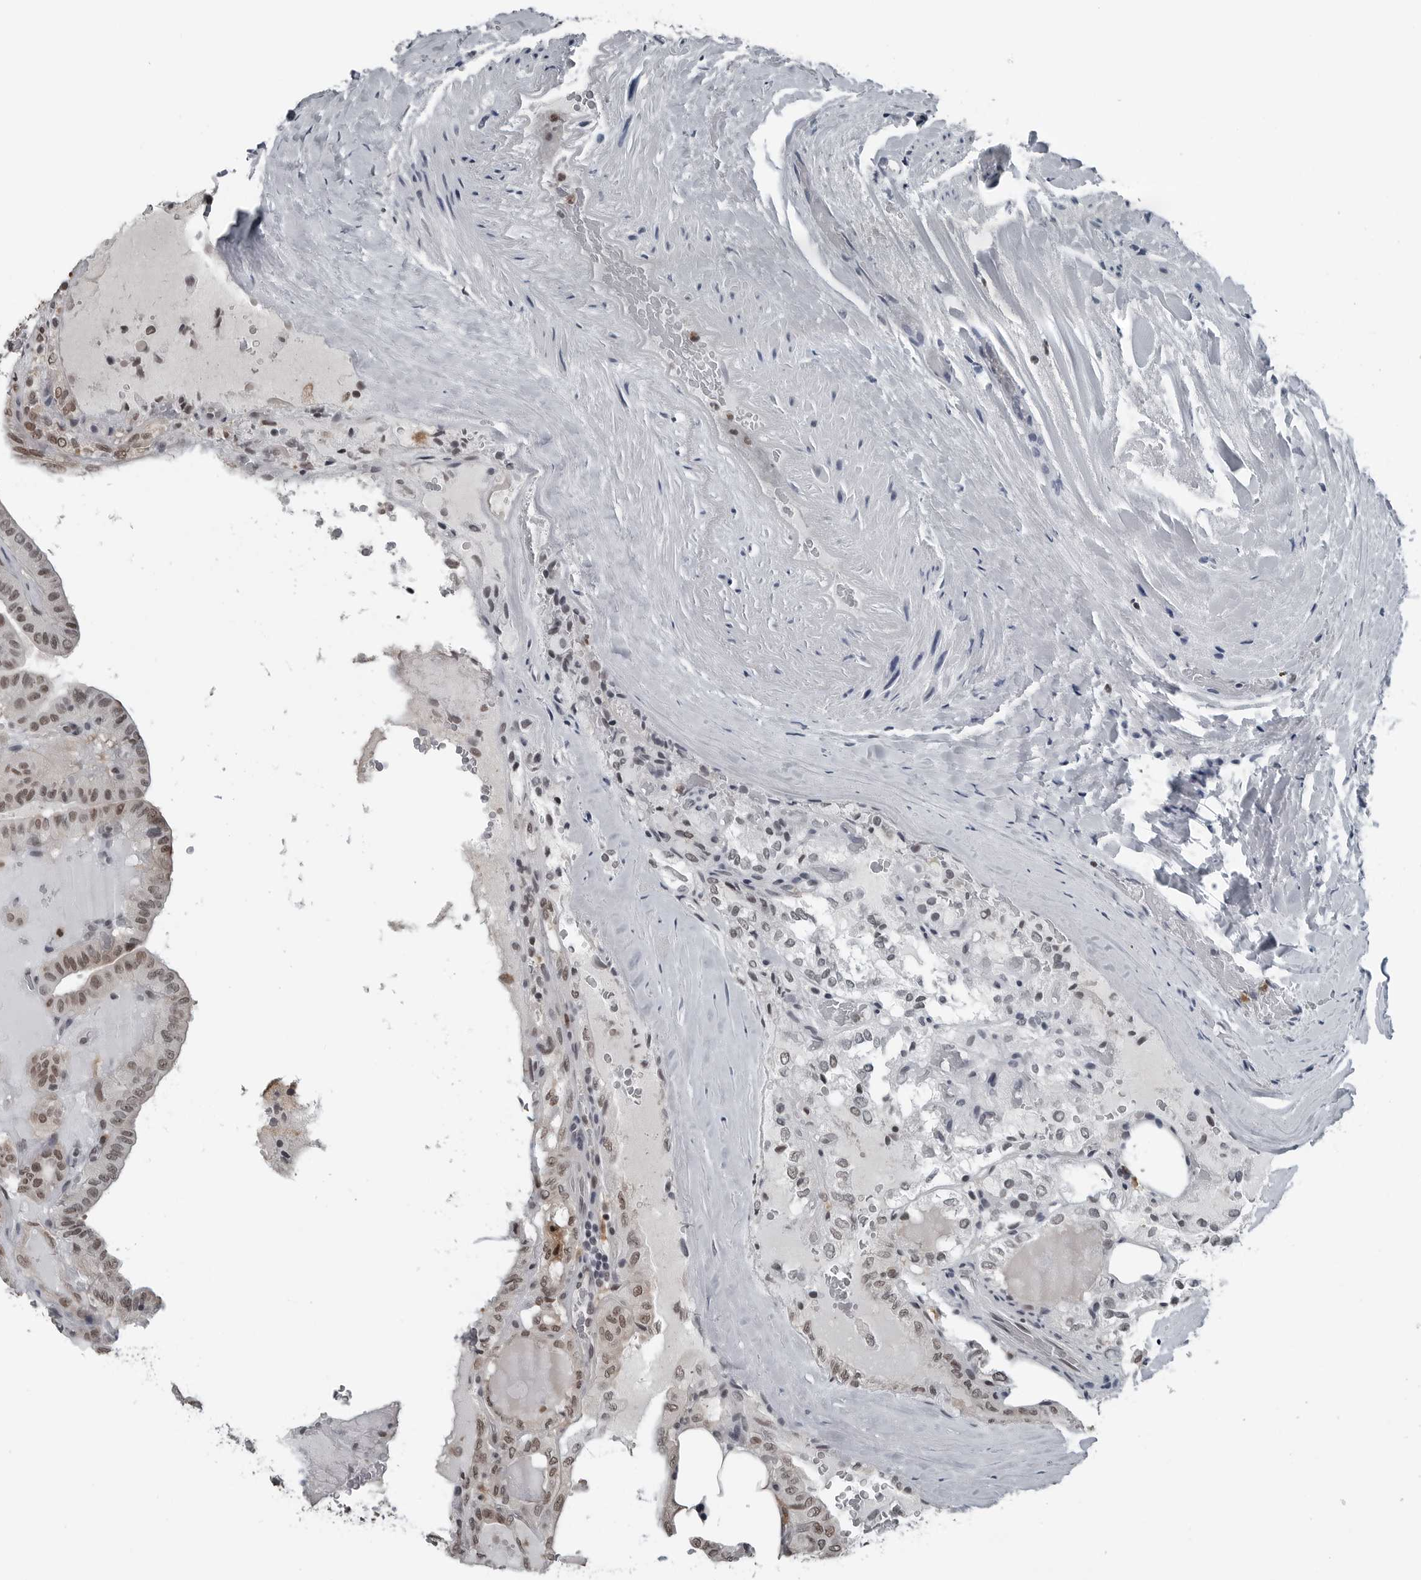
{"staining": {"intensity": "moderate", "quantity": ">75%", "location": "nuclear"}, "tissue": "thyroid cancer", "cell_type": "Tumor cells", "image_type": "cancer", "snomed": [{"axis": "morphology", "description": "Papillary adenocarcinoma, NOS"}, {"axis": "topography", "description": "Thyroid gland"}], "caption": "An IHC image of neoplastic tissue is shown. Protein staining in brown shows moderate nuclear positivity in thyroid cancer (papillary adenocarcinoma) within tumor cells.", "gene": "AKR1A1", "patient": {"sex": "male", "age": 77}}